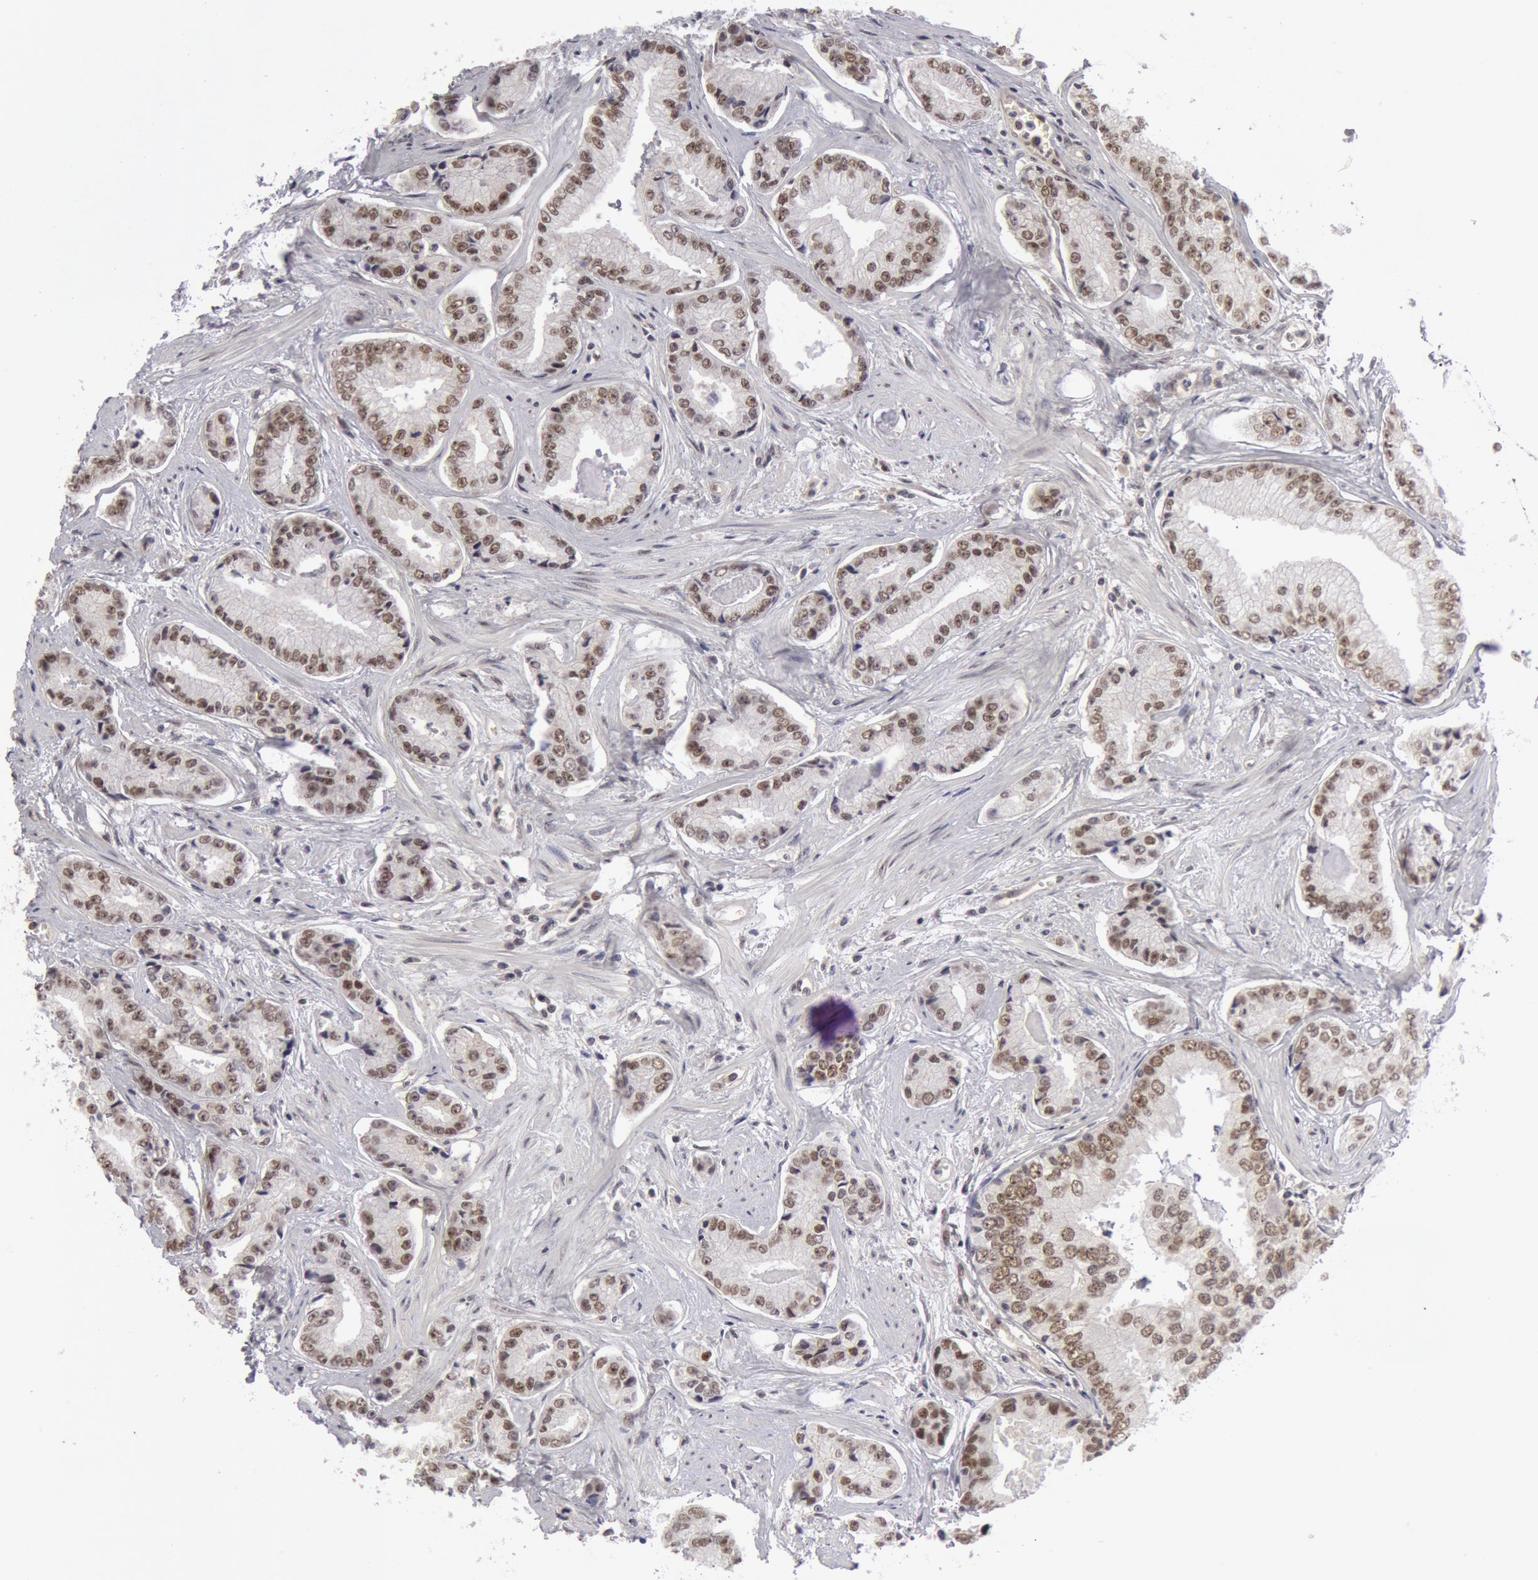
{"staining": {"intensity": "strong", "quantity": ">75%", "location": "nuclear"}, "tissue": "prostate cancer", "cell_type": "Tumor cells", "image_type": "cancer", "snomed": [{"axis": "morphology", "description": "Adenocarcinoma, High grade"}, {"axis": "topography", "description": "Prostate"}], "caption": "This micrograph displays immunohistochemistry (IHC) staining of human high-grade adenocarcinoma (prostate), with high strong nuclear staining in about >75% of tumor cells.", "gene": "PPP4R3B", "patient": {"sex": "male", "age": 56}}